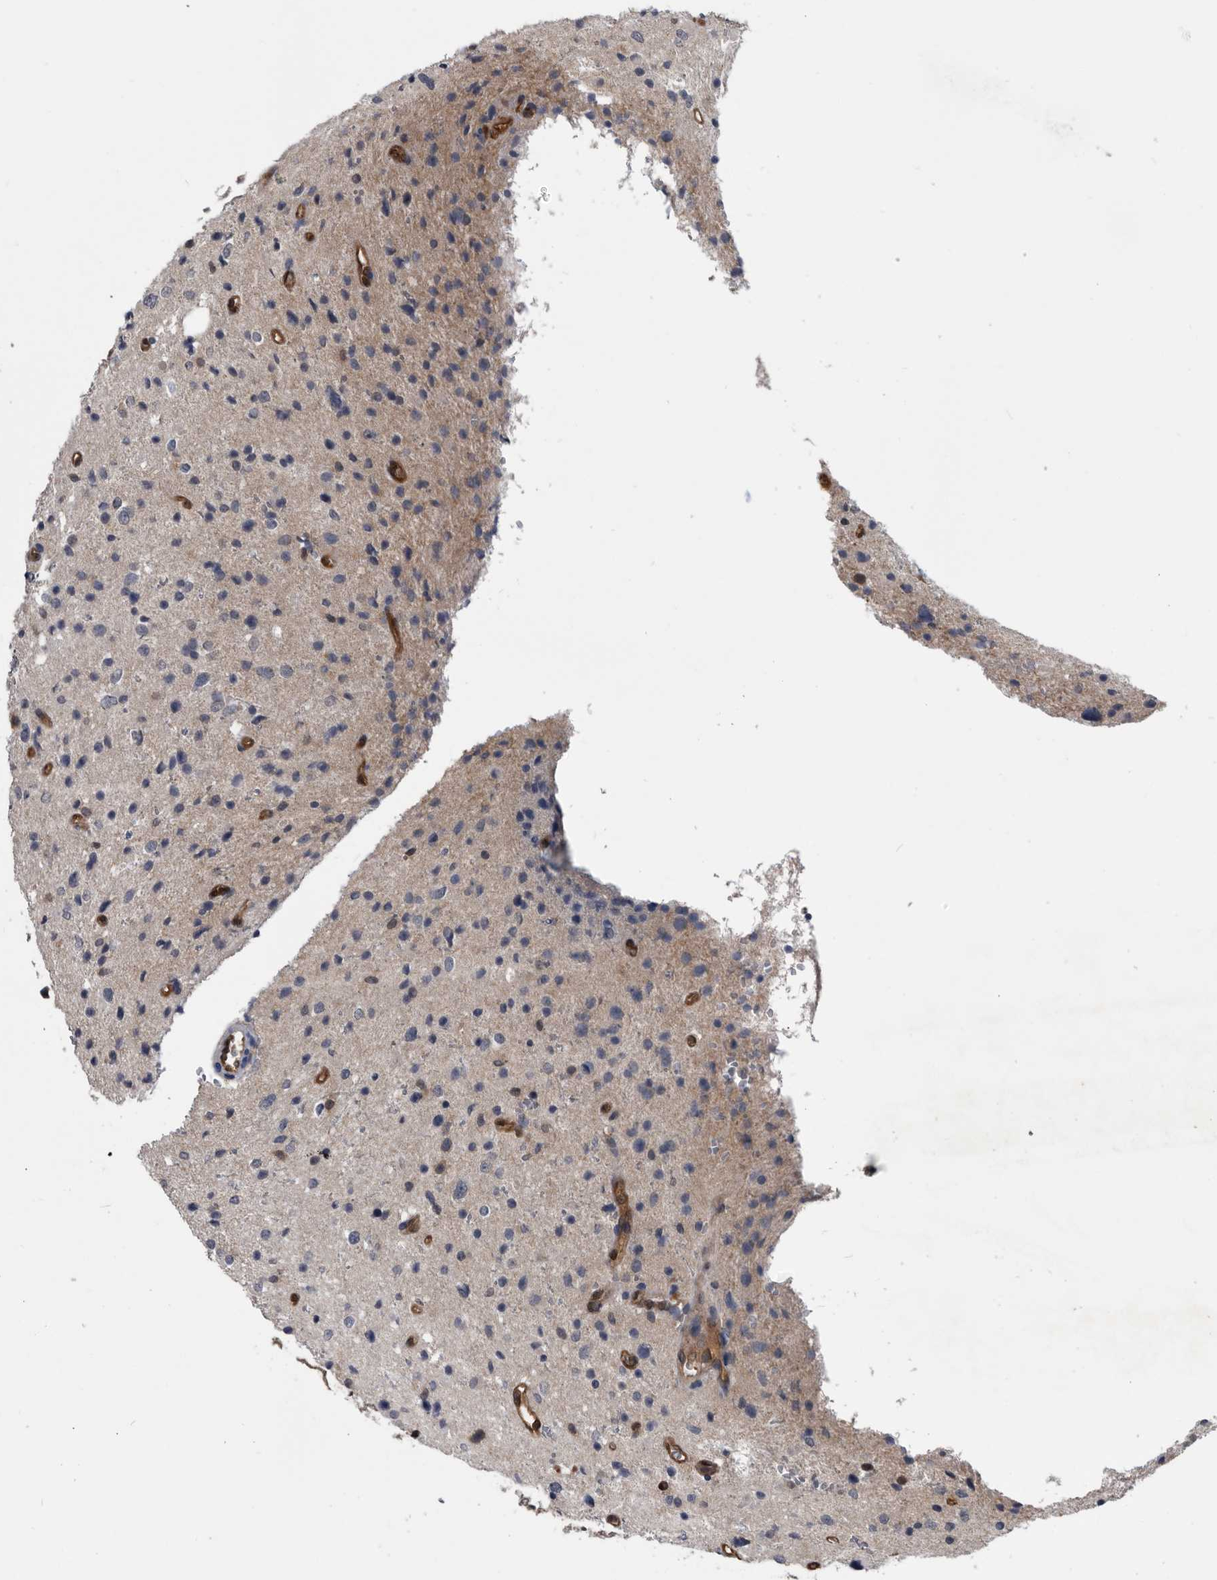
{"staining": {"intensity": "negative", "quantity": "none", "location": "none"}, "tissue": "glioma", "cell_type": "Tumor cells", "image_type": "cancer", "snomed": [{"axis": "morphology", "description": "Glioma, malignant, Low grade"}, {"axis": "topography", "description": "Brain"}], "caption": "Photomicrograph shows no significant protein positivity in tumor cells of malignant glioma (low-grade). The staining is performed using DAB brown chromogen with nuclei counter-stained in using hematoxylin.", "gene": "PDXK", "patient": {"sex": "female", "age": 37}}